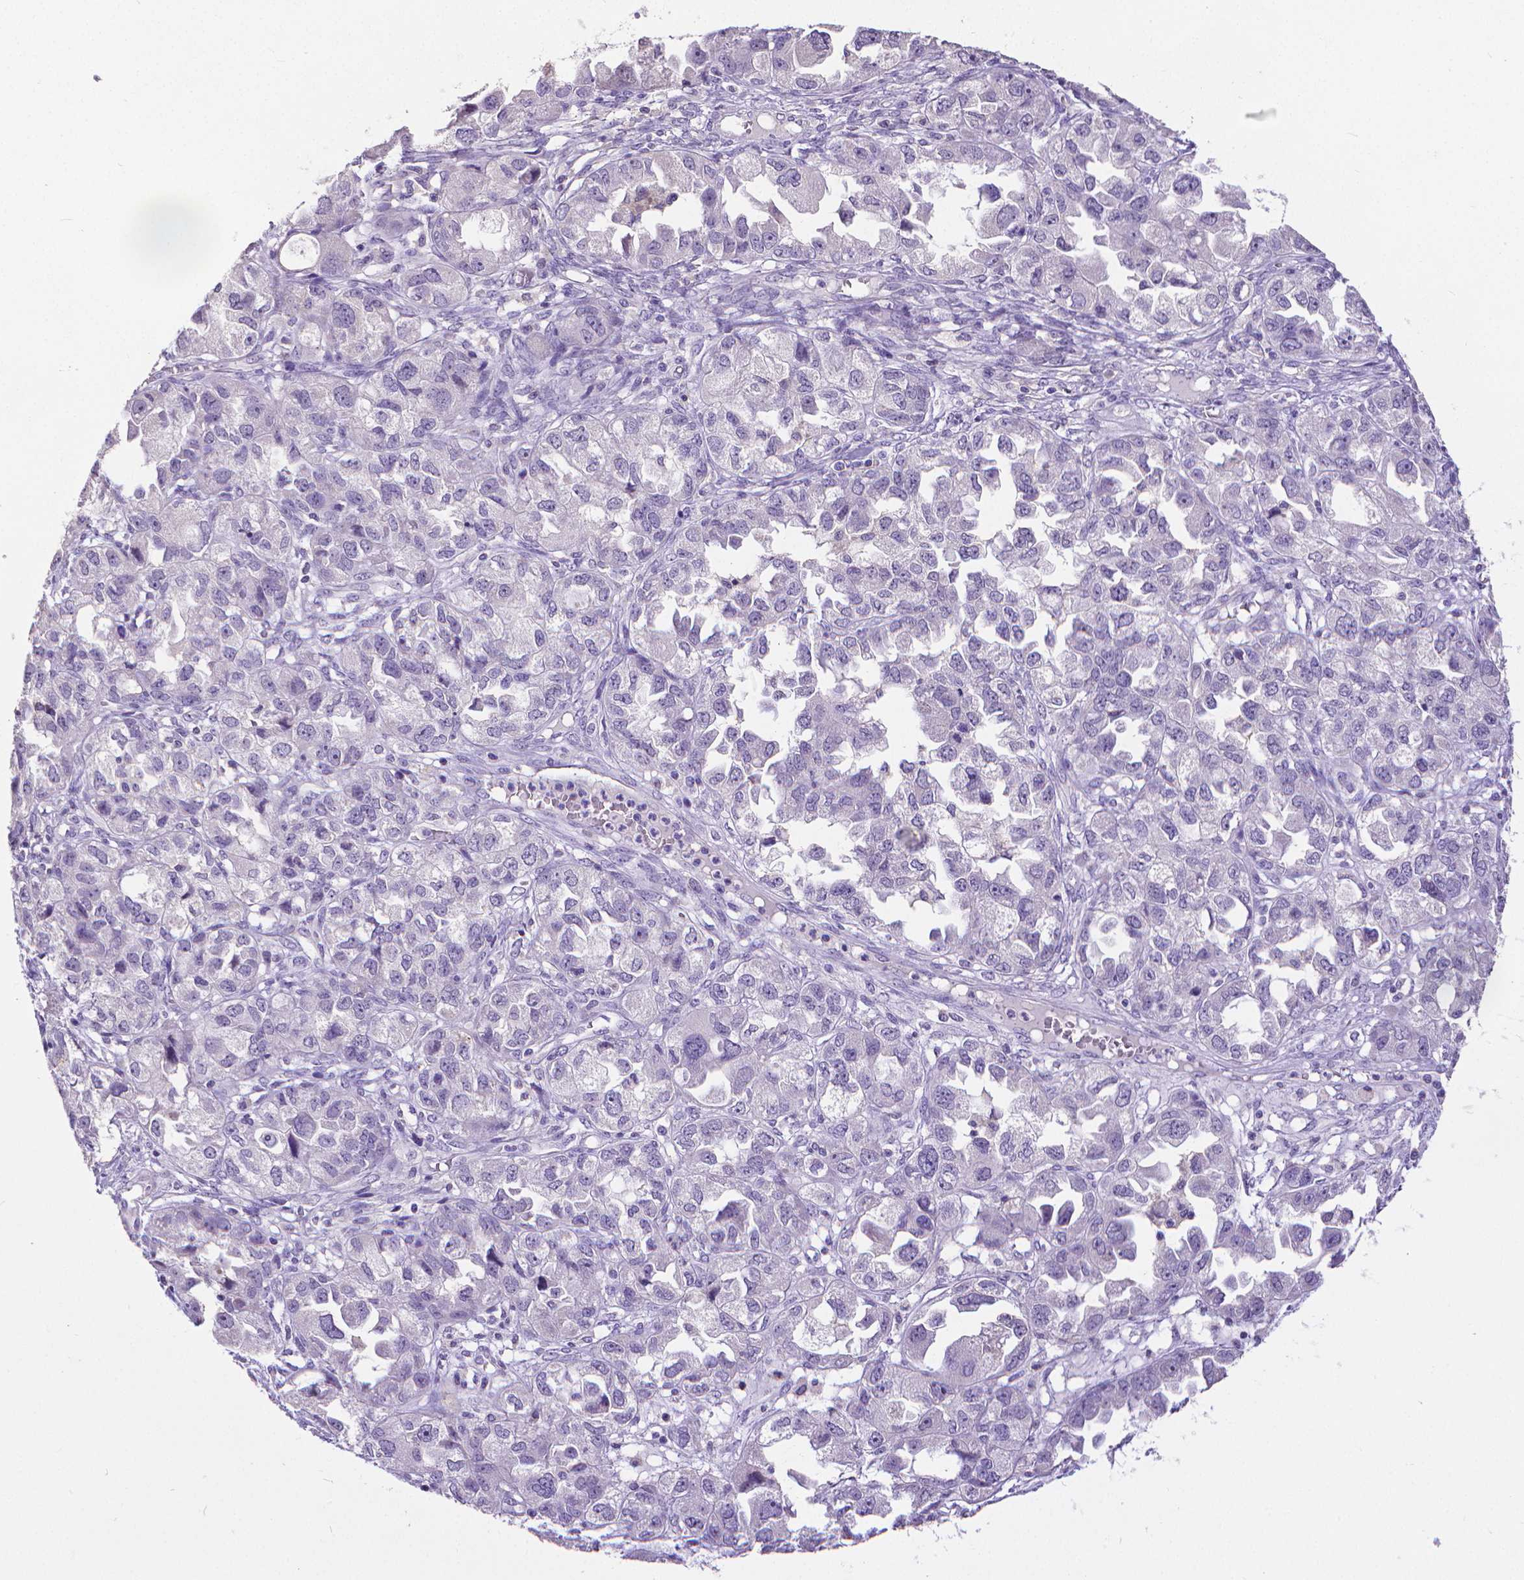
{"staining": {"intensity": "negative", "quantity": "none", "location": "none"}, "tissue": "ovarian cancer", "cell_type": "Tumor cells", "image_type": "cancer", "snomed": [{"axis": "morphology", "description": "Cystadenocarcinoma, serous, NOS"}, {"axis": "topography", "description": "Ovary"}], "caption": "Tumor cells are negative for protein expression in human ovarian cancer. (DAB (3,3'-diaminobenzidine) immunohistochemistry (IHC) visualized using brightfield microscopy, high magnification).", "gene": "CD4", "patient": {"sex": "female", "age": 84}}